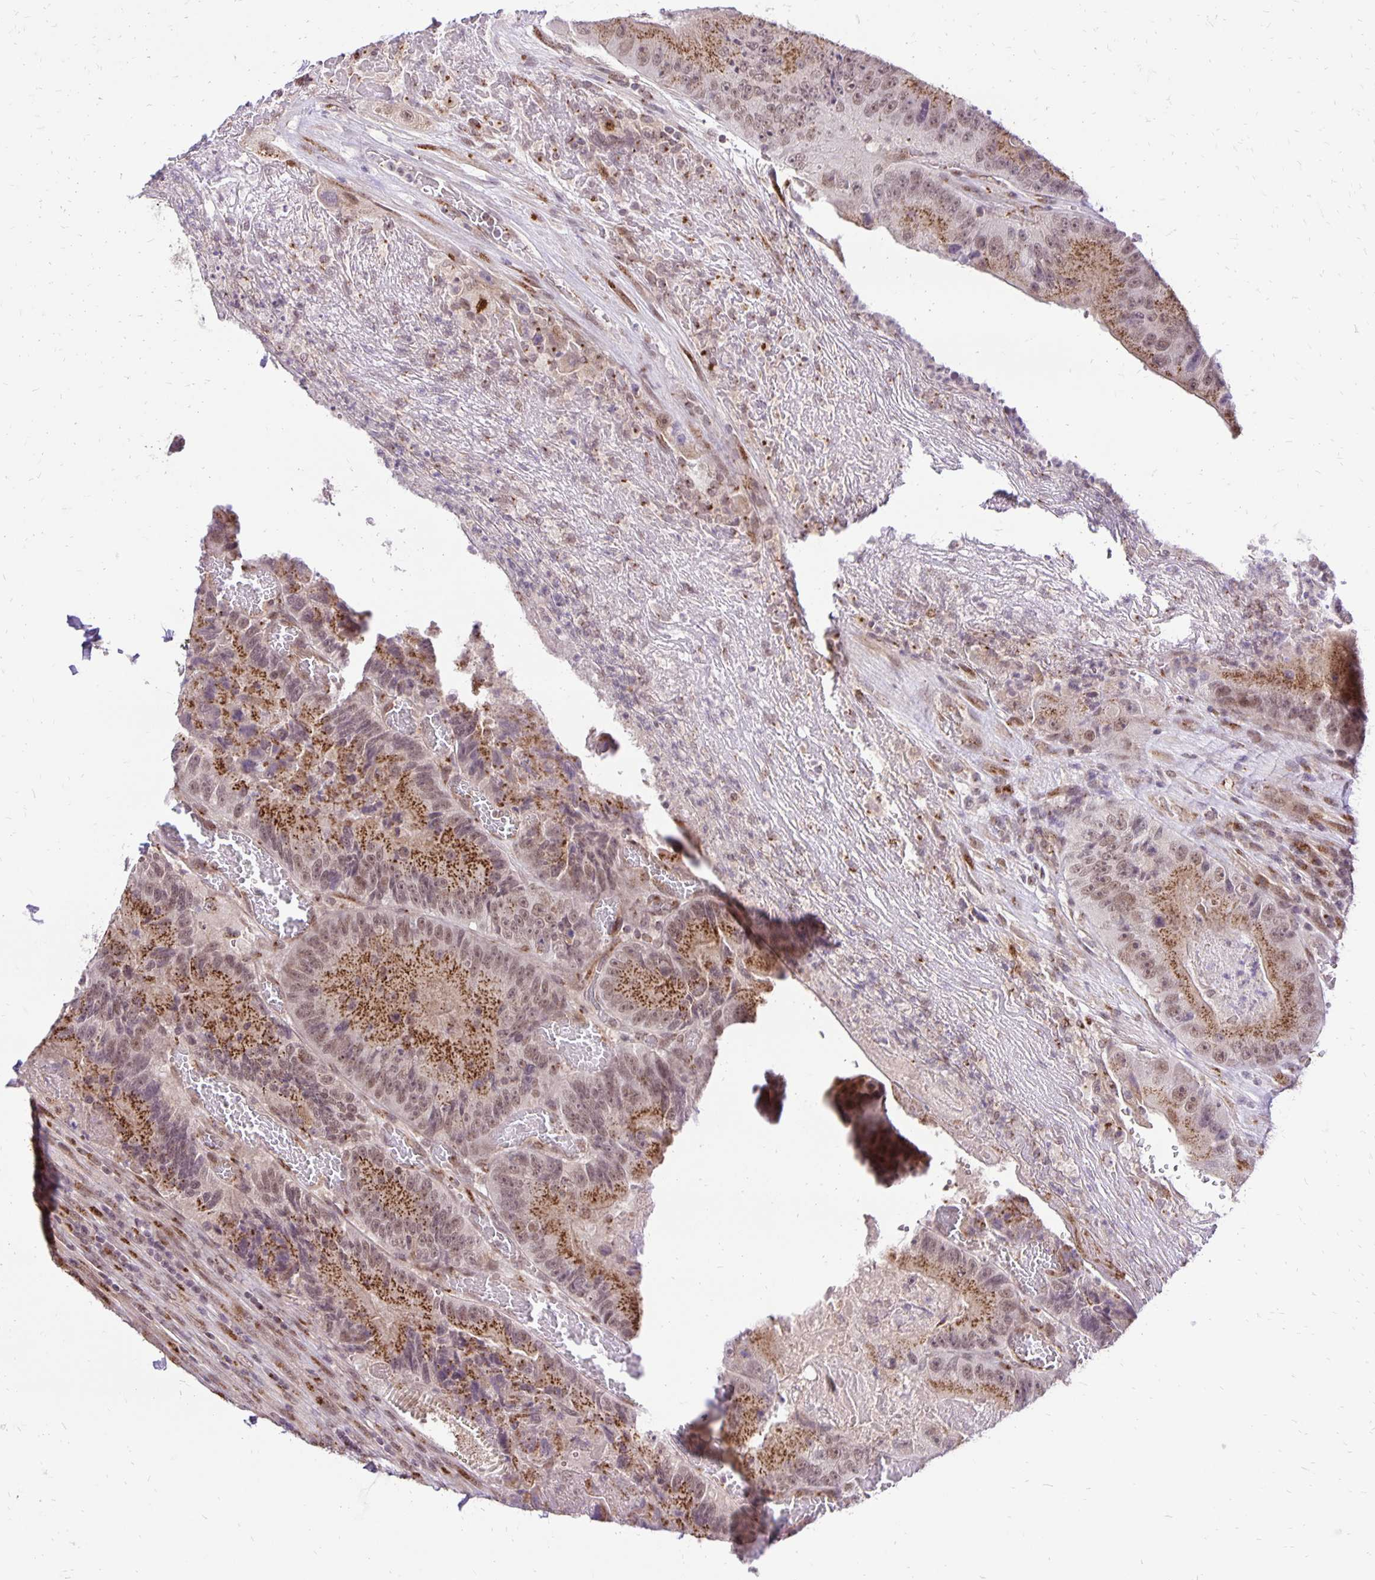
{"staining": {"intensity": "strong", "quantity": ">75%", "location": "cytoplasmic/membranous,nuclear"}, "tissue": "colorectal cancer", "cell_type": "Tumor cells", "image_type": "cancer", "snomed": [{"axis": "morphology", "description": "Adenocarcinoma, NOS"}, {"axis": "topography", "description": "Colon"}], "caption": "Colorectal adenocarcinoma stained with DAB (3,3'-diaminobenzidine) immunohistochemistry shows high levels of strong cytoplasmic/membranous and nuclear positivity in about >75% of tumor cells.", "gene": "GOLGA5", "patient": {"sex": "female", "age": 86}}